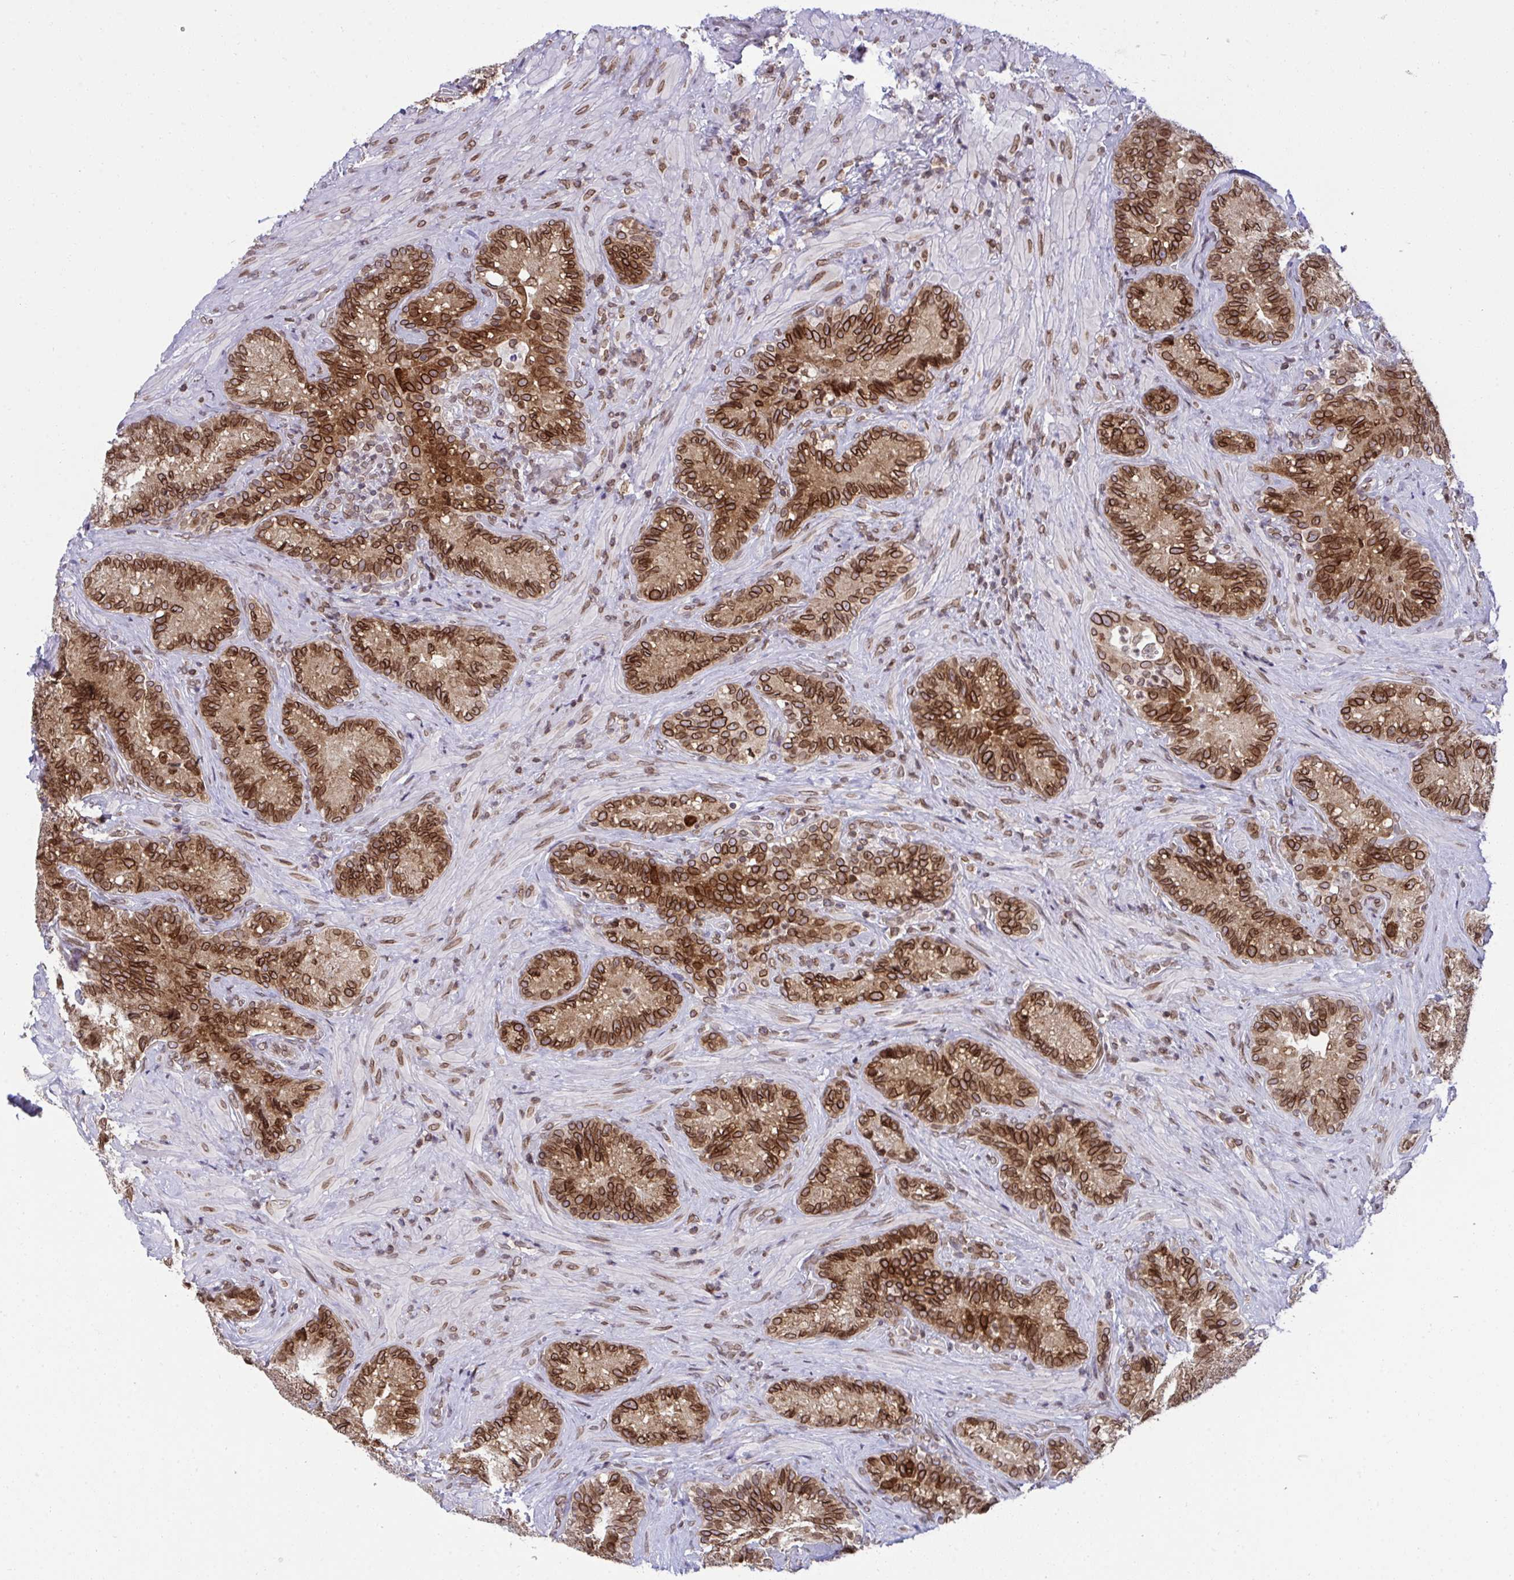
{"staining": {"intensity": "strong", "quantity": ">75%", "location": "cytoplasmic/membranous,nuclear"}, "tissue": "seminal vesicle", "cell_type": "Glandular cells", "image_type": "normal", "snomed": [{"axis": "morphology", "description": "Normal tissue, NOS"}, {"axis": "topography", "description": "Seminal veicle"}], "caption": "A brown stain shows strong cytoplasmic/membranous,nuclear expression of a protein in glandular cells of normal human seminal vesicle.", "gene": "RANBP2", "patient": {"sex": "male", "age": 68}}